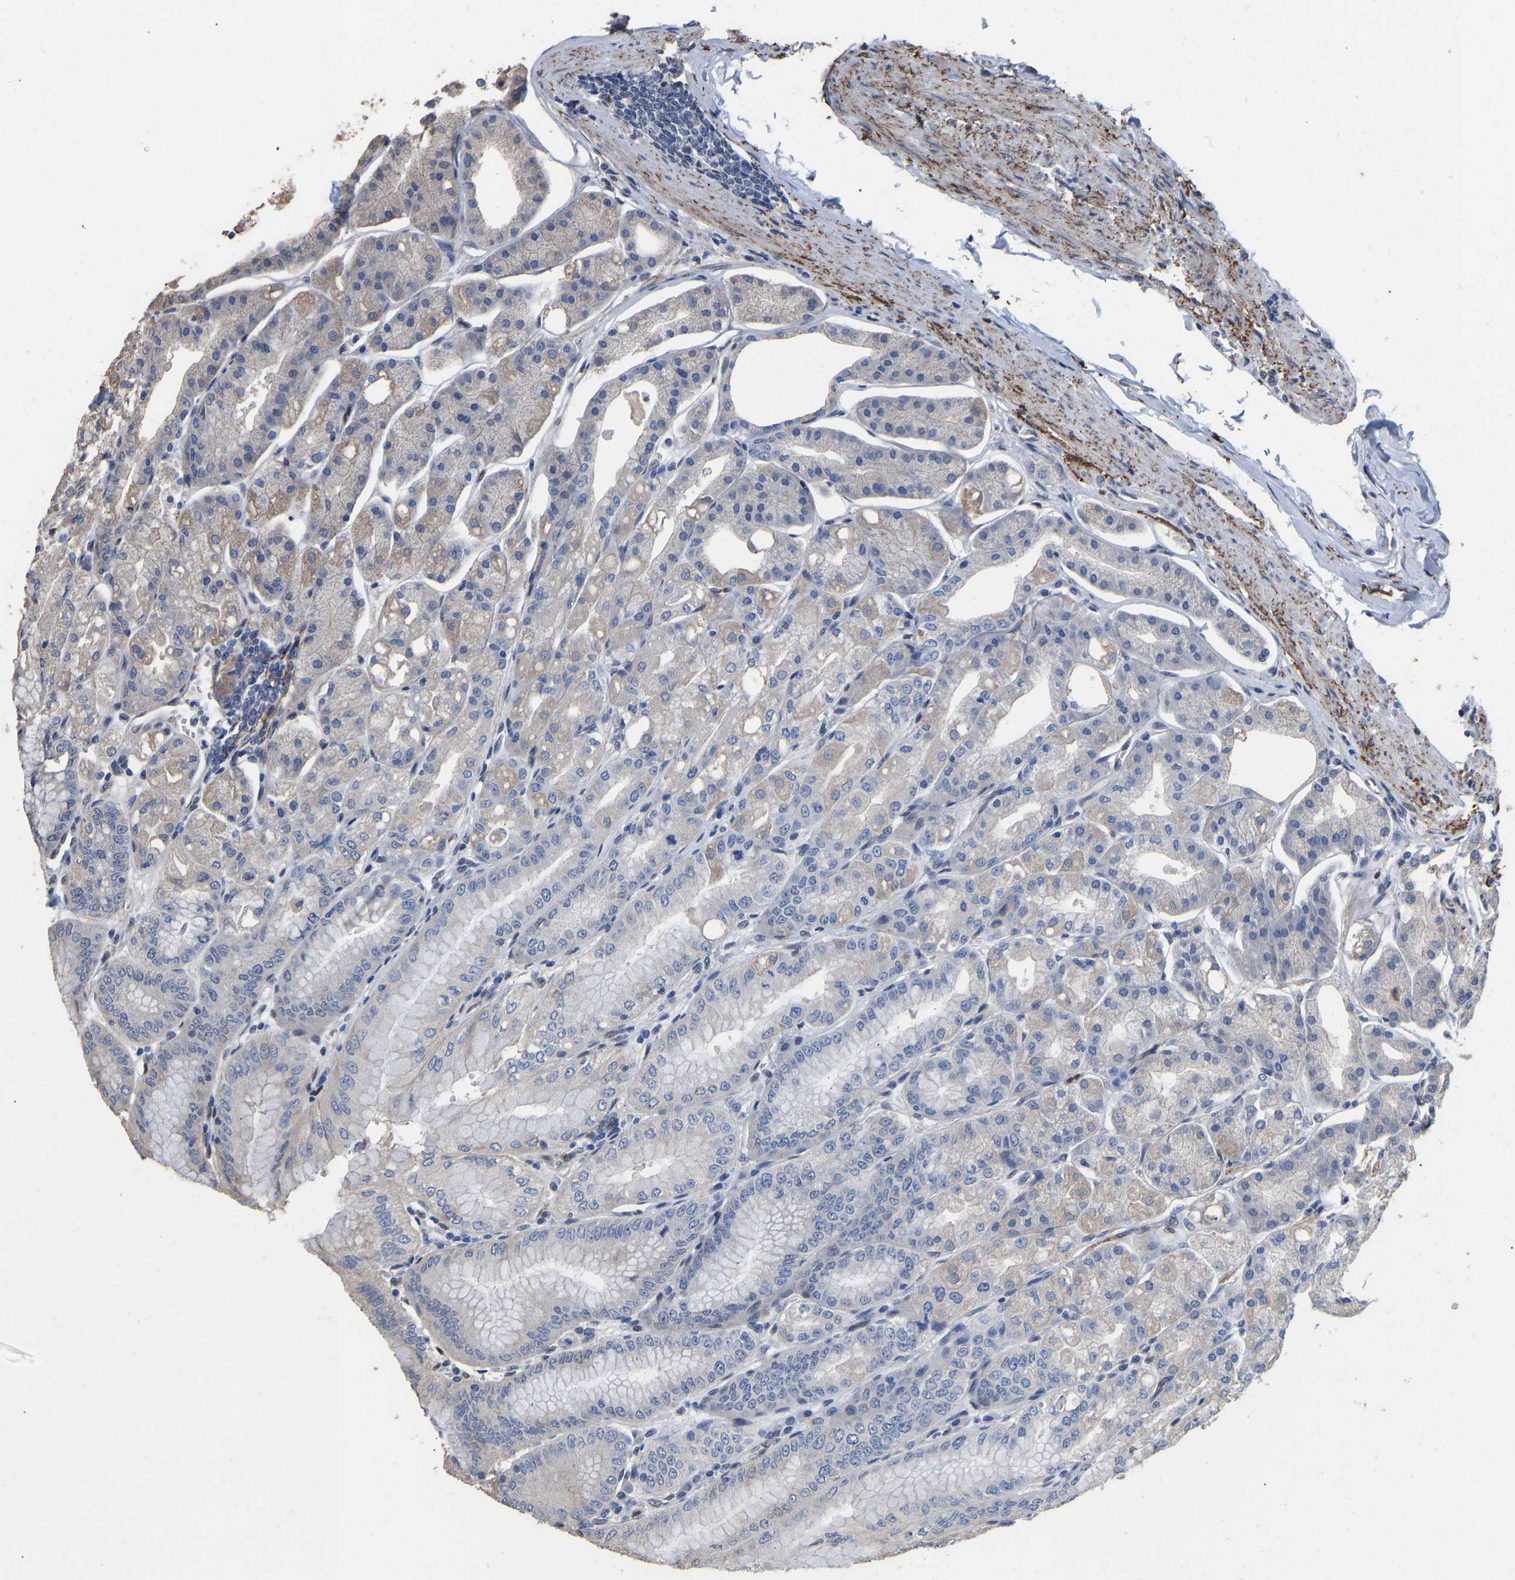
{"staining": {"intensity": "weak", "quantity": "25%-75%", "location": "cytoplasmic/membranous"}, "tissue": "stomach", "cell_type": "Glandular cells", "image_type": "normal", "snomed": [{"axis": "morphology", "description": "Normal tissue, NOS"}, {"axis": "topography", "description": "Stomach, lower"}], "caption": "Brown immunohistochemical staining in unremarkable stomach shows weak cytoplasmic/membranous expression in approximately 25%-75% of glandular cells.", "gene": "QKI", "patient": {"sex": "male", "age": 71}}